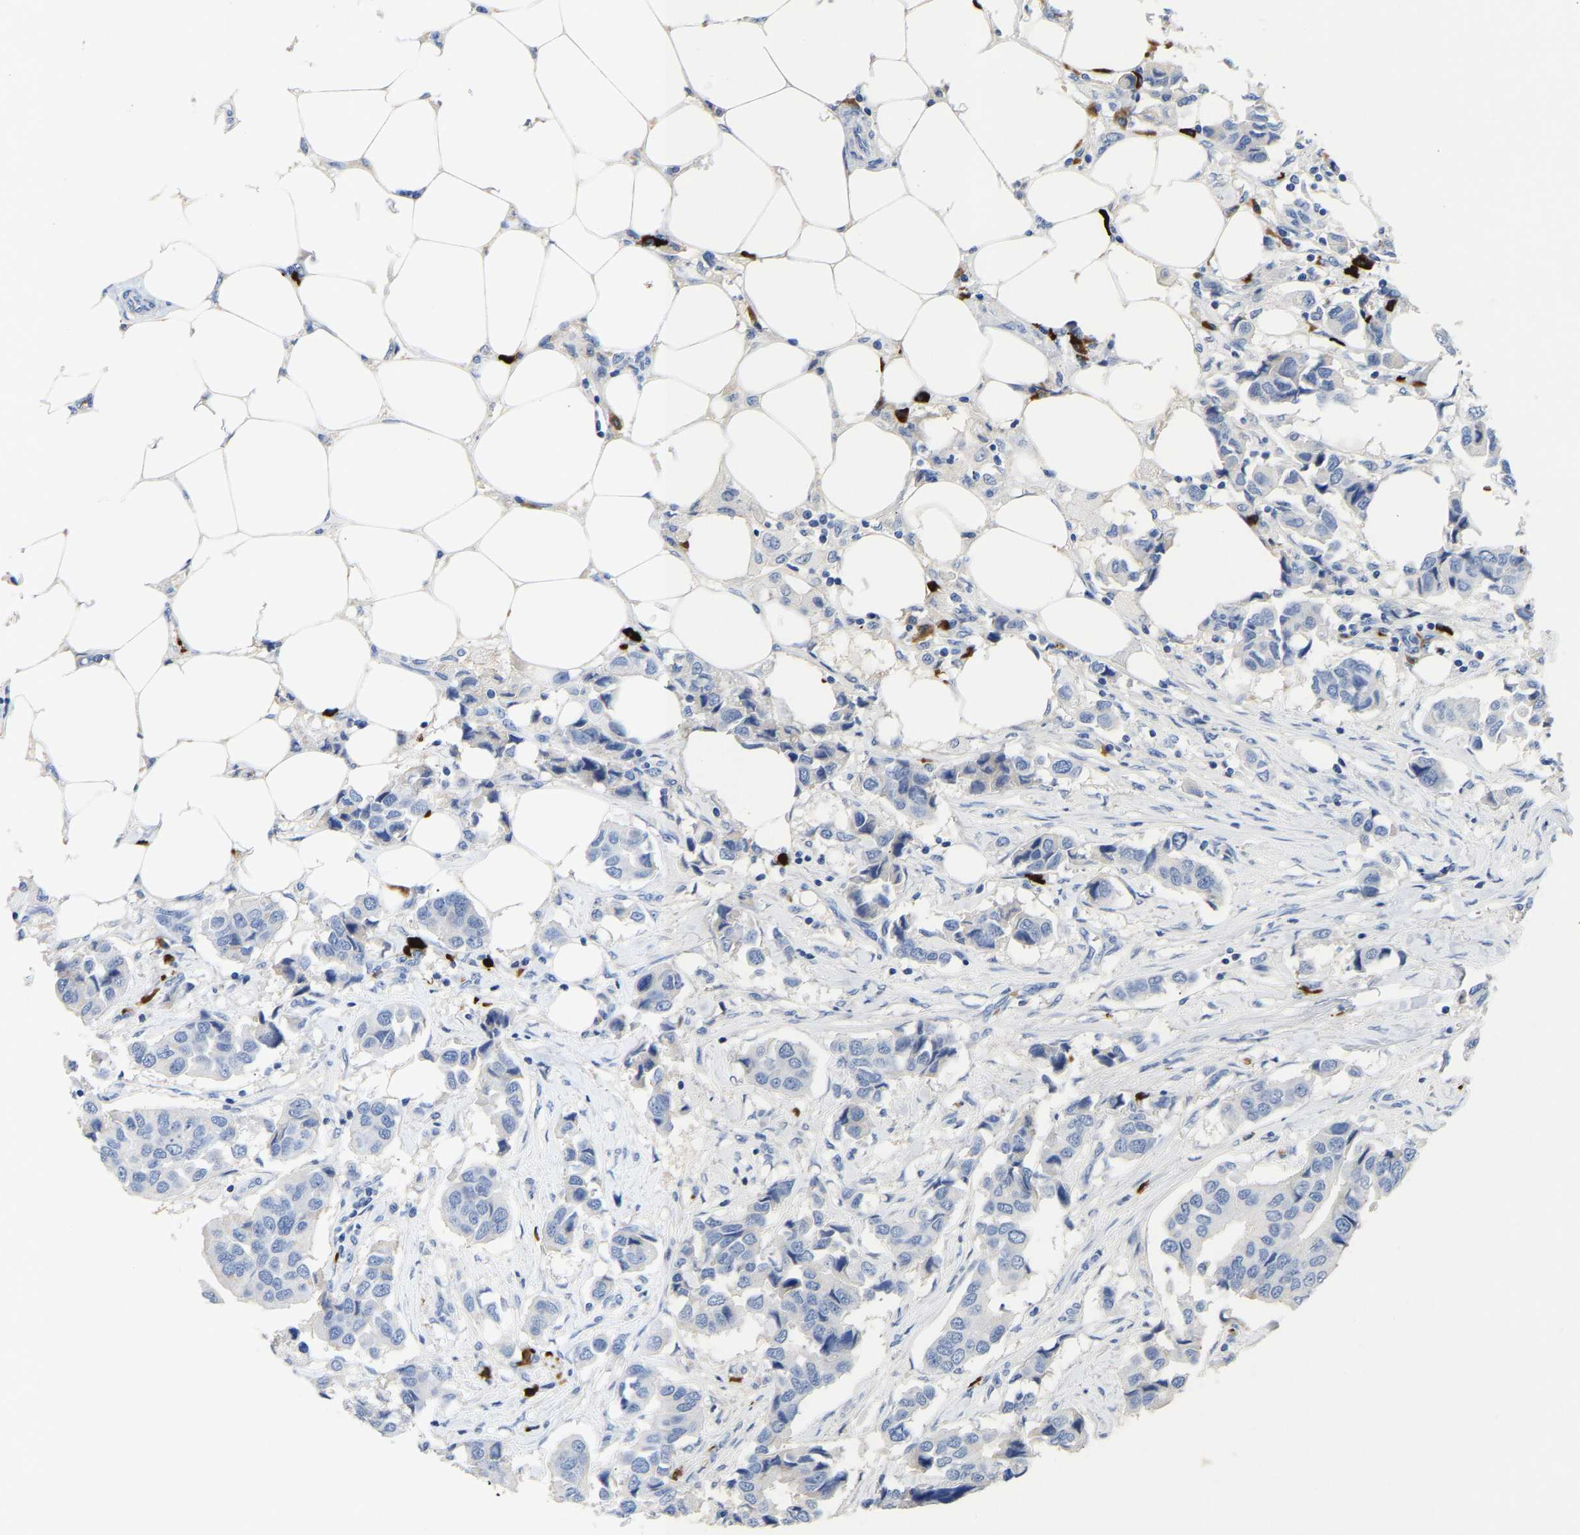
{"staining": {"intensity": "negative", "quantity": "none", "location": "none"}, "tissue": "breast cancer", "cell_type": "Tumor cells", "image_type": "cancer", "snomed": [{"axis": "morphology", "description": "Duct carcinoma"}, {"axis": "topography", "description": "Breast"}], "caption": "Tumor cells are negative for brown protein staining in intraductal carcinoma (breast).", "gene": "FGF18", "patient": {"sex": "female", "age": 80}}